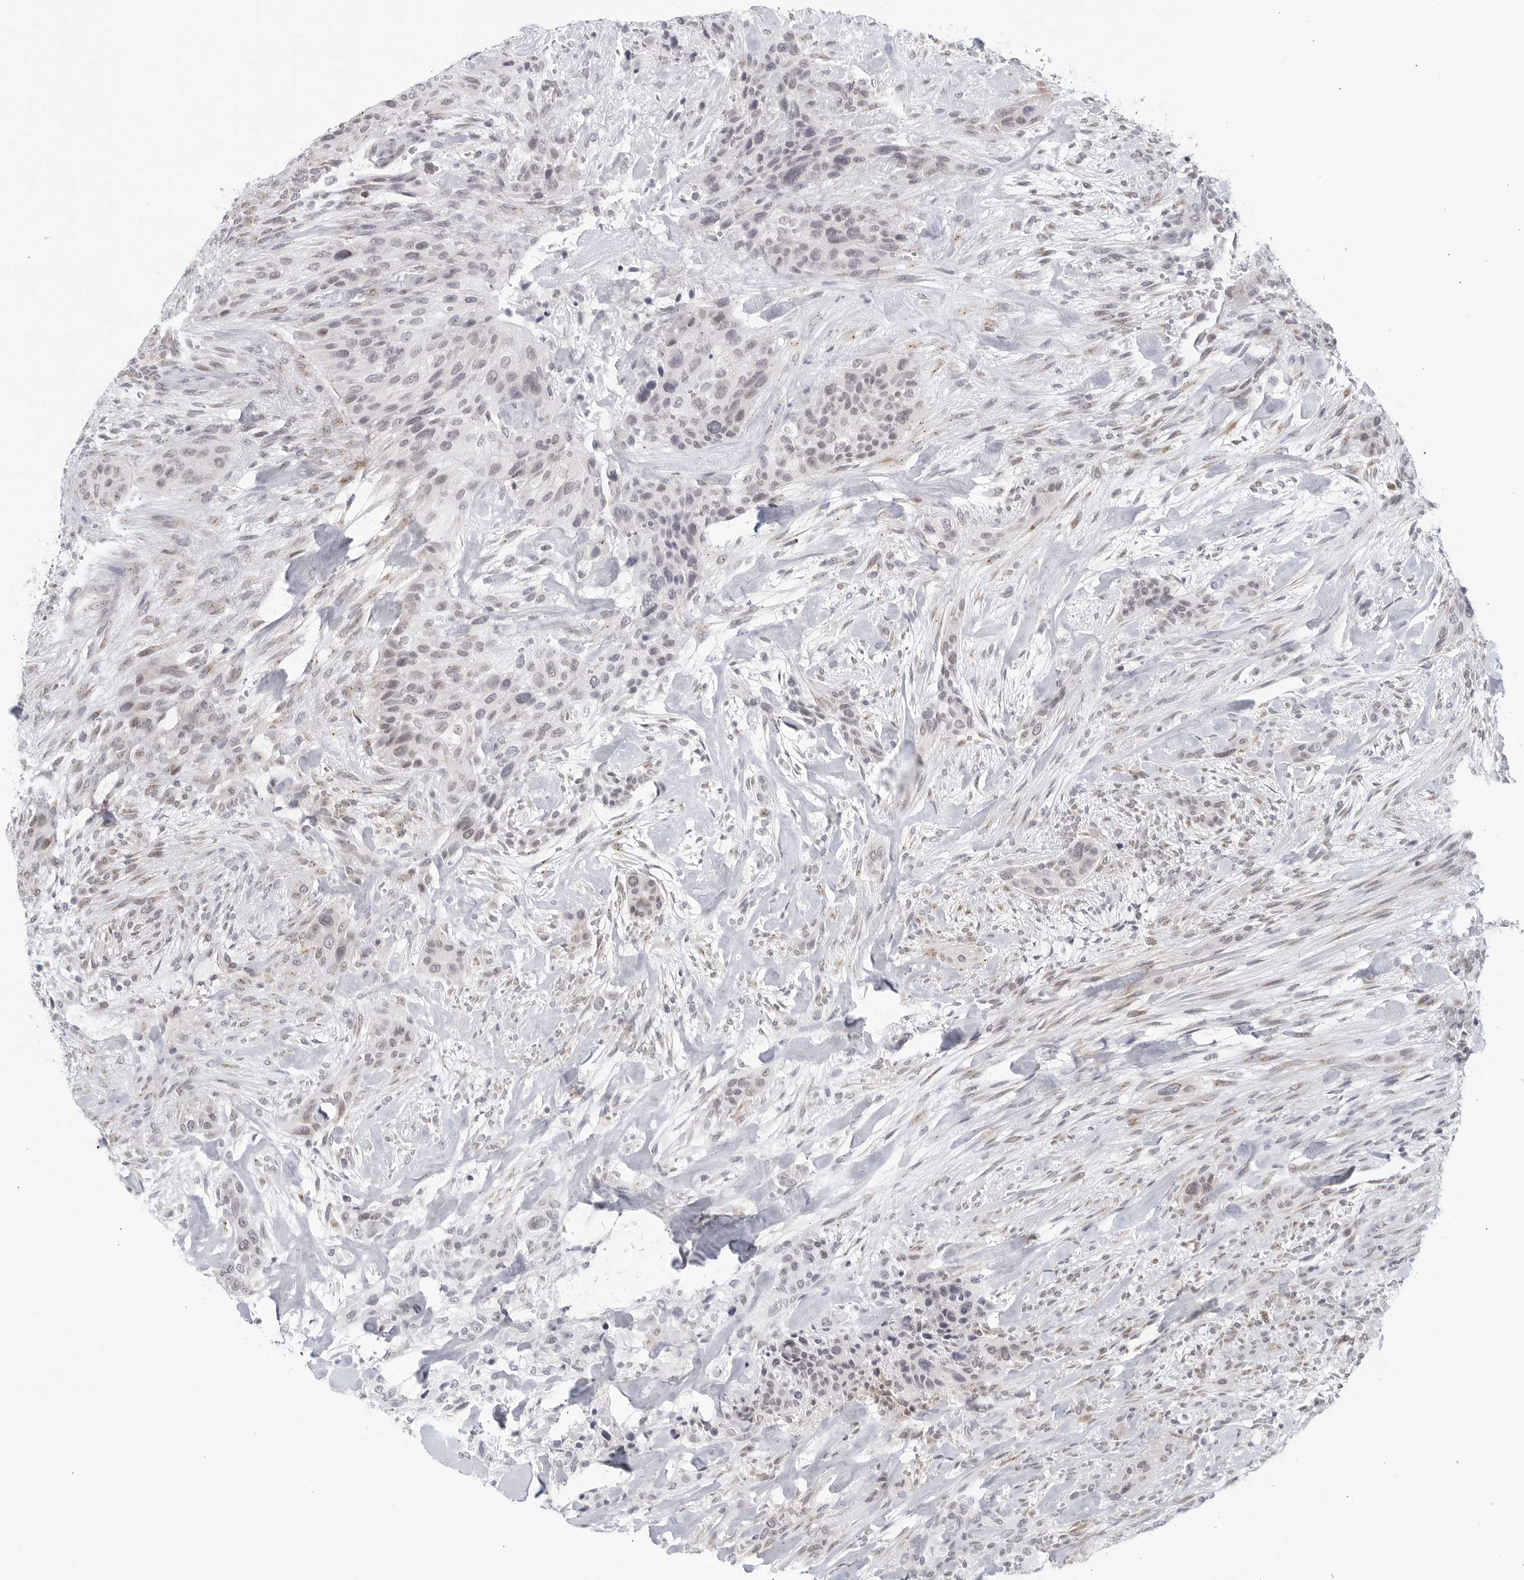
{"staining": {"intensity": "moderate", "quantity": "<25%", "location": "nuclear"}, "tissue": "urothelial cancer", "cell_type": "Tumor cells", "image_type": "cancer", "snomed": [{"axis": "morphology", "description": "Urothelial carcinoma, High grade"}, {"axis": "topography", "description": "Urinary bladder"}], "caption": "Moderate nuclear staining for a protein is present in about <25% of tumor cells of high-grade urothelial carcinoma using immunohistochemistry.", "gene": "WDTC1", "patient": {"sex": "male", "age": 35}}